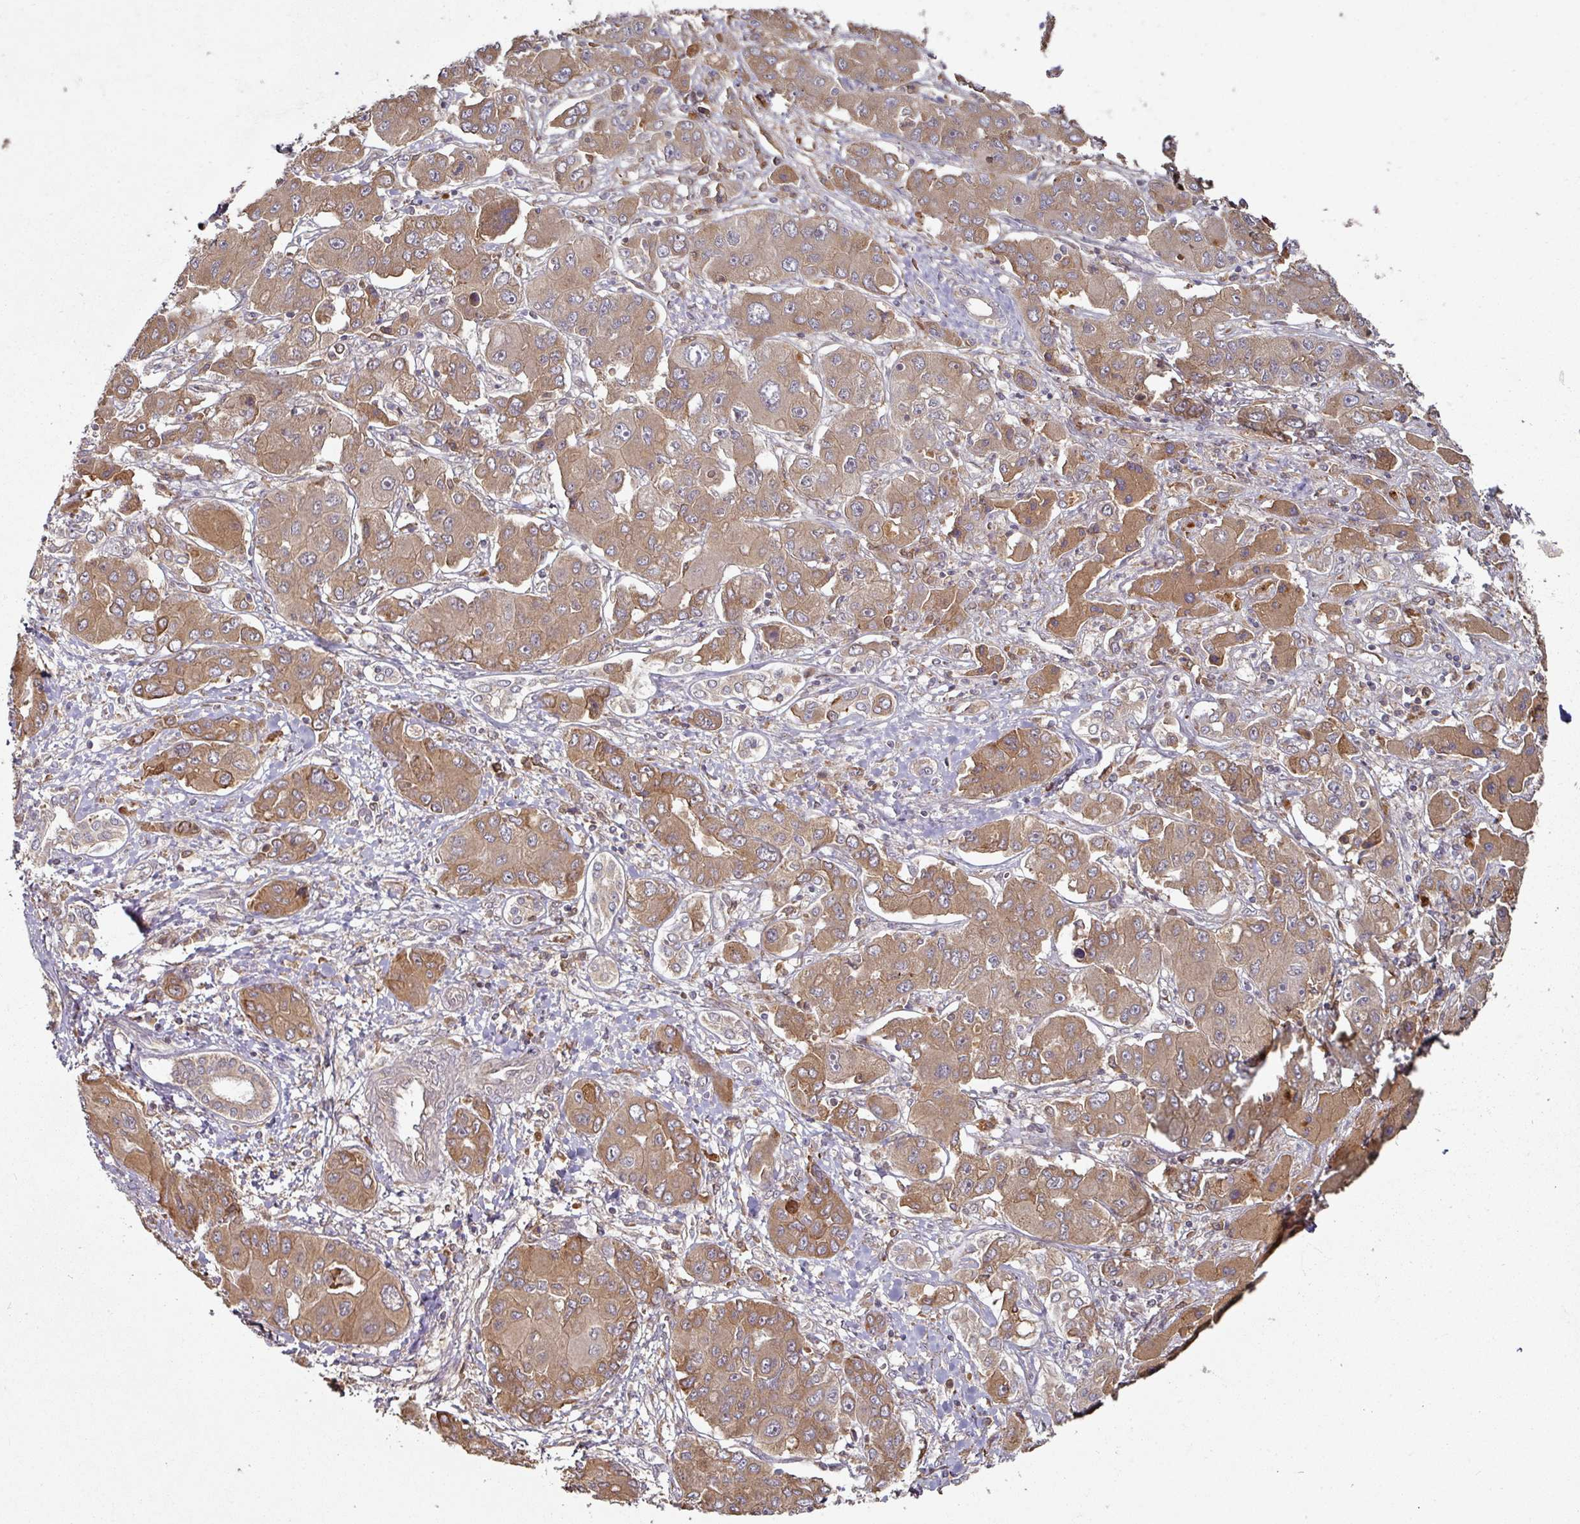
{"staining": {"intensity": "moderate", "quantity": ">75%", "location": "cytoplasmic/membranous"}, "tissue": "liver cancer", "cell_type": "Tumor cells", "image_type": "cancer", "snomed": [{"axis": "morphology", "description": "Cholangiocarcinoma"}, {"axis": "topography", "description": "Liver"}], "caption": "Immunohistochemistry image of cholangiocarcinoma (liver) stained for a protein (brown), which displays medium levels of moderate cytoplasmic/membranous expression in approximately >75% of tumor cells.", "gene": "CEP95", "patient": {"sex": "male", "age": 67}}